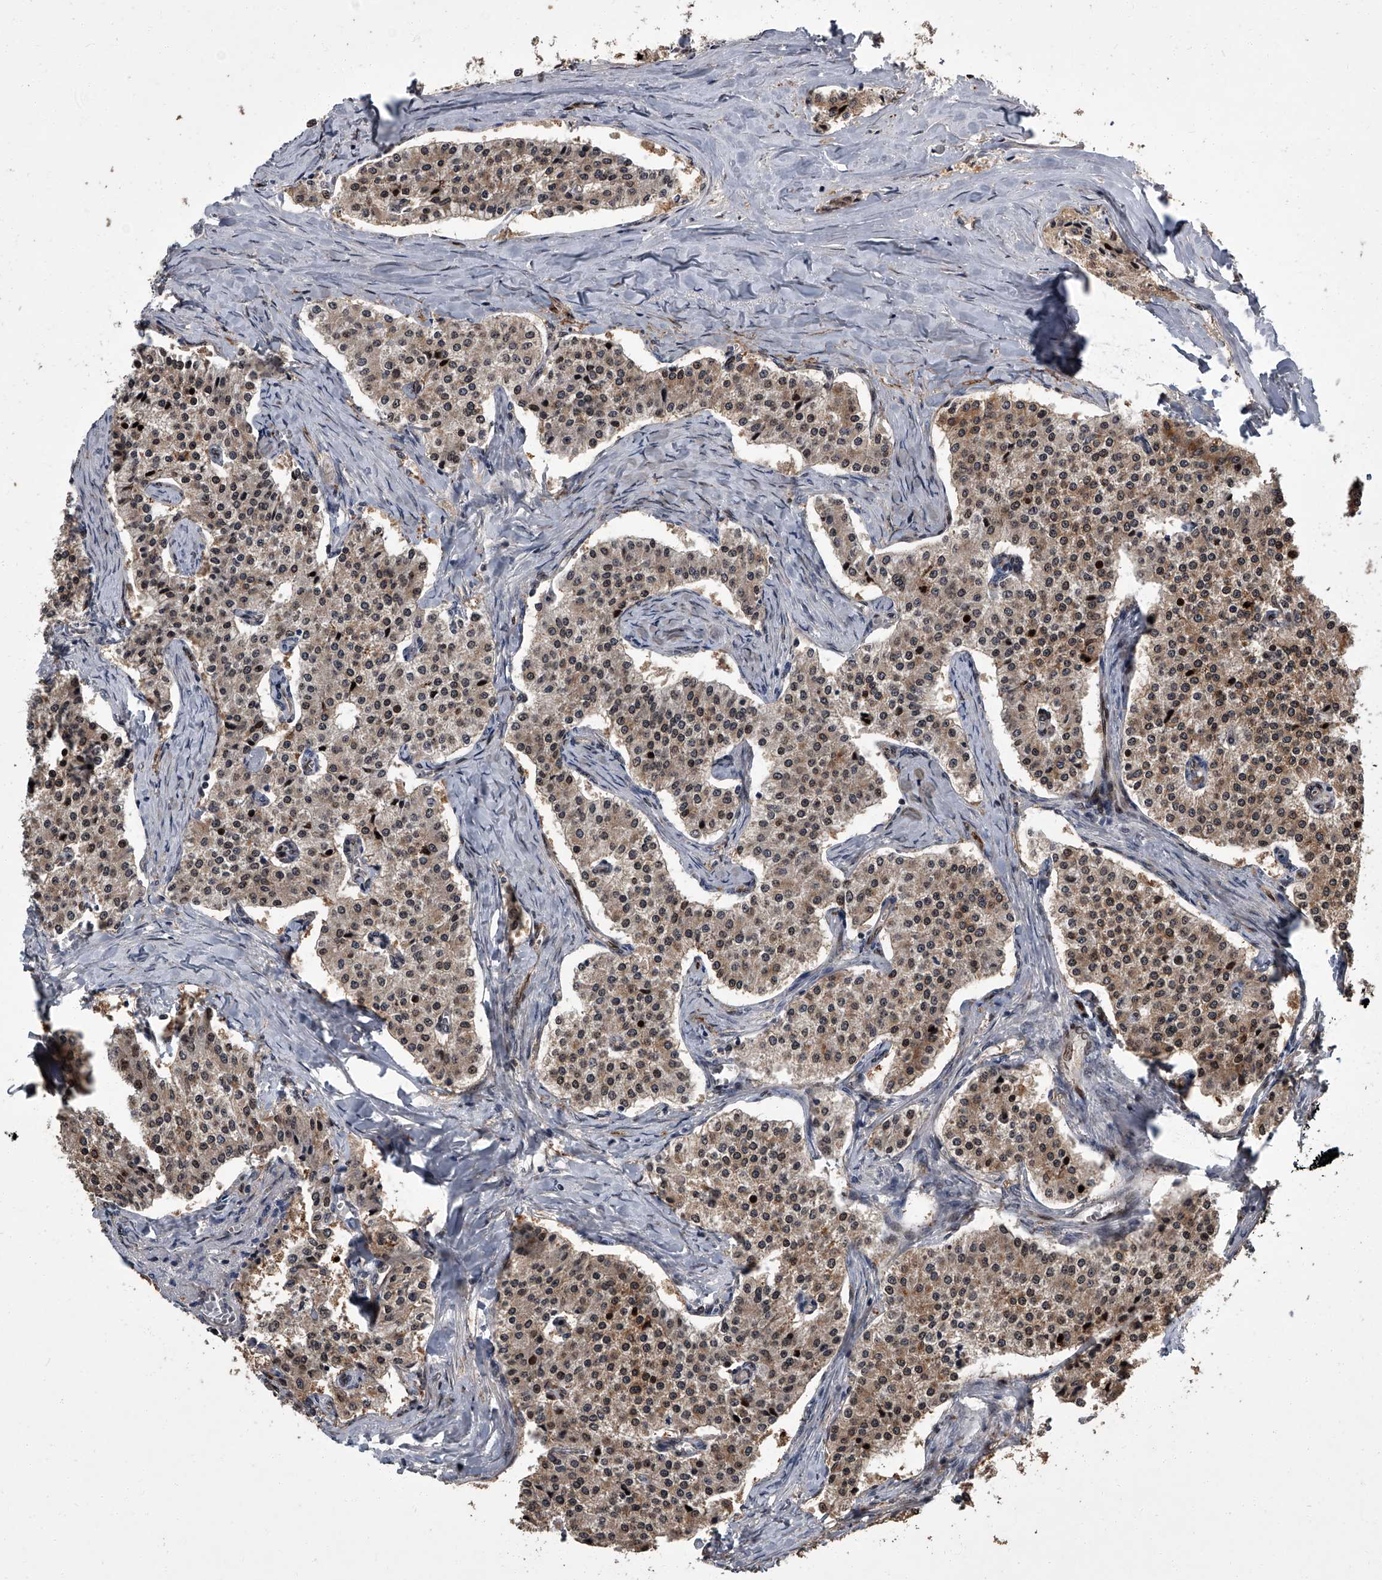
{"staining": {"intensity": "moderate", "quantity": ">75%", "location": "cytoplasmic/membranous,nuclear"}, "tissue": "carcinoid", "cell_type": "Tumor cells", "image_type": "cancer", "snomed": [{"axis": "morphology", "description": "Carcinoid, malignant, NOS"}, {"axis": "topography", "description": "Colon"}], "caption": "Protein expression analysis of carcinoid reveals moderate cytoplasmic/membranous and nuclear expression in about >75% of tumor cells.", "gene": "LRRC8C", "patient": {"sex": "female", "age": 52}}